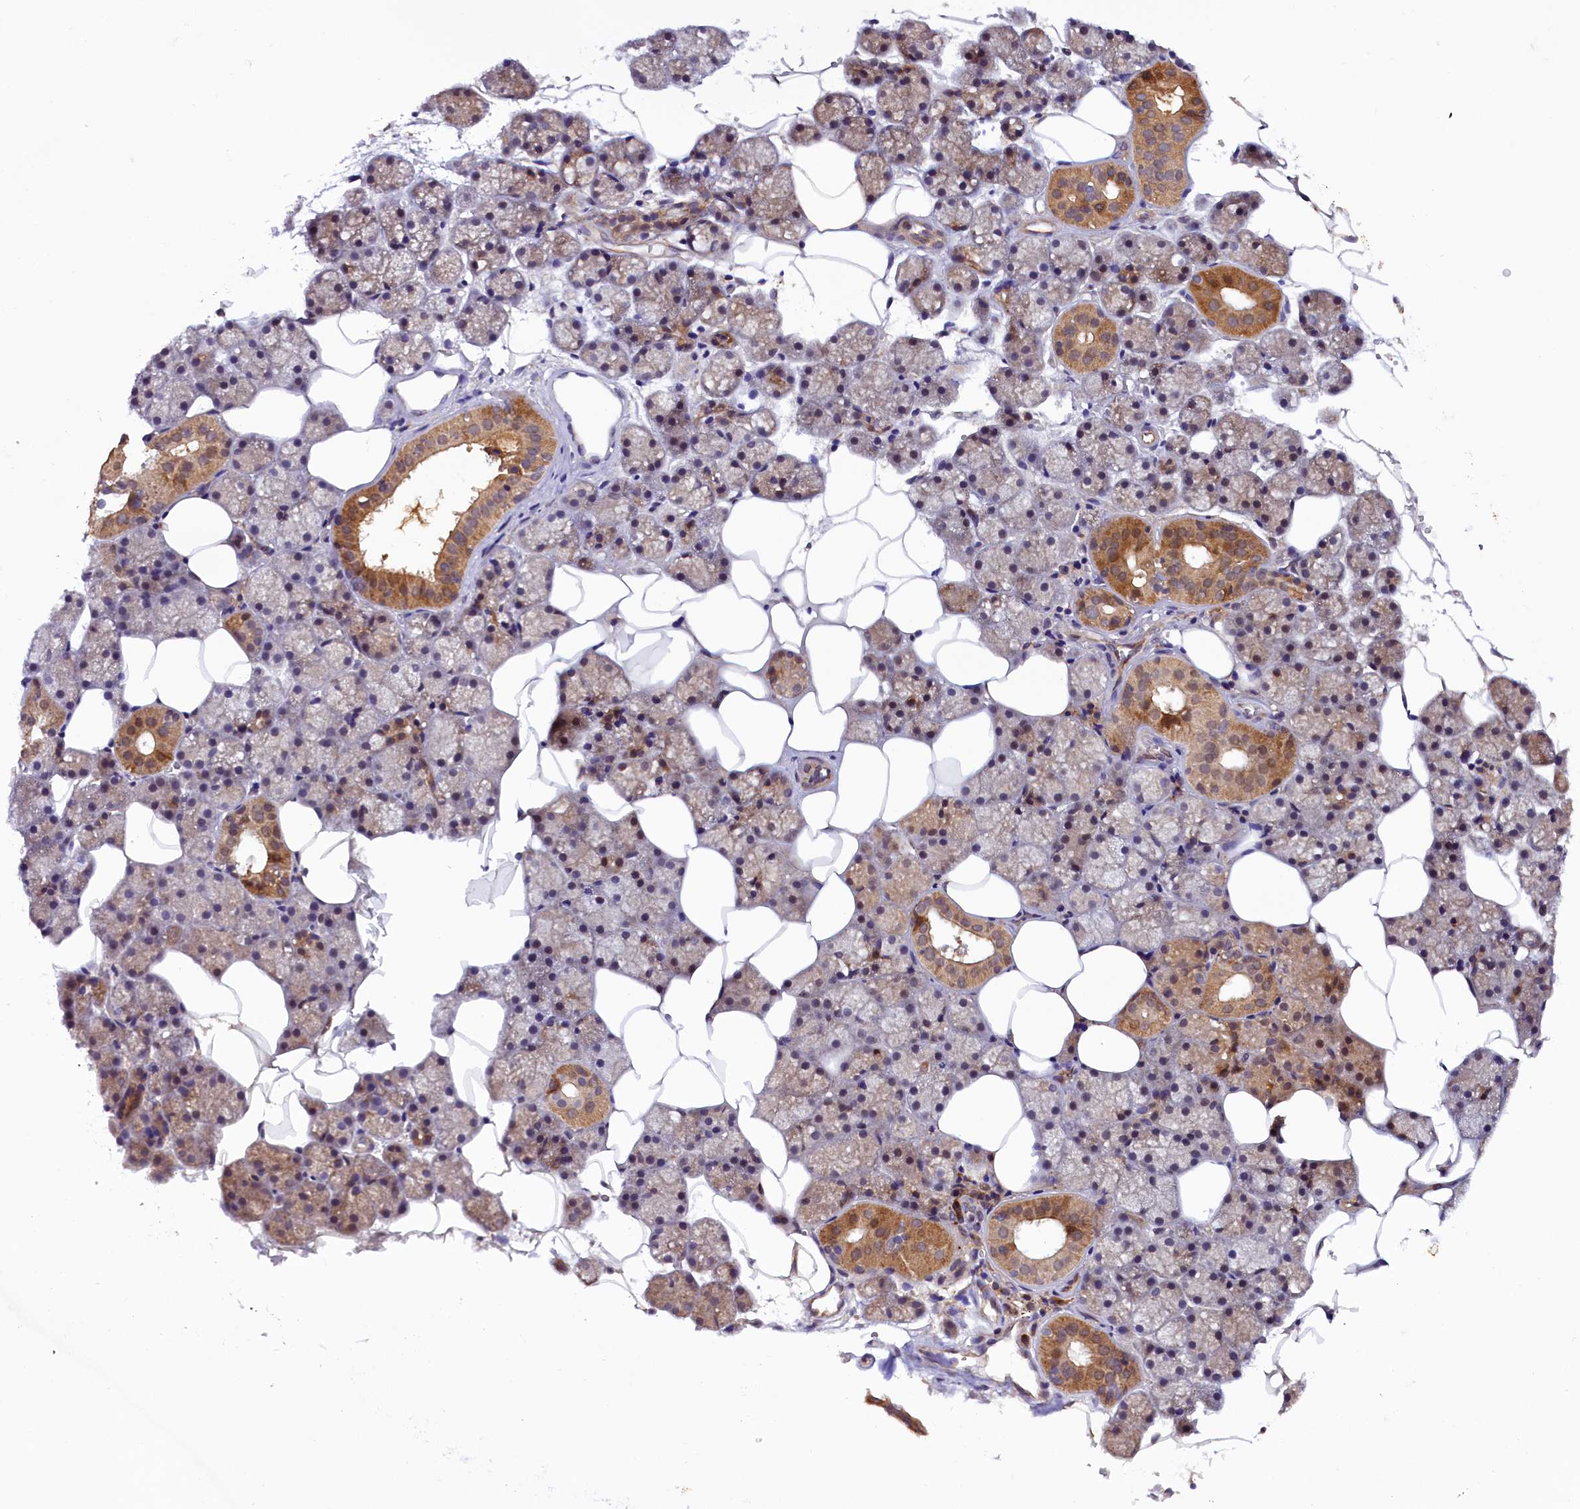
{"staining": {"intensity": "moderate", "quantity": "25%-75%", "location": "cytoplasmic/membranous"}, "tissue": "salivary gland", "cell_type": "Glandular cells", "image_type": "normal", "snomed": [{"axis": "morphology", "description": "Normal tissue, NOS"}, {"axis": "topography", "description": "Salivary gland"}], "caption": "The photomicrograph reveals staining of unremarkable salivary gland, revealing moderate cytoplasmic/membranous protein expression (brown color) within glandular cells.", "gene": "RPUSD2", "patient": {"sex": "male", "age": 62}}